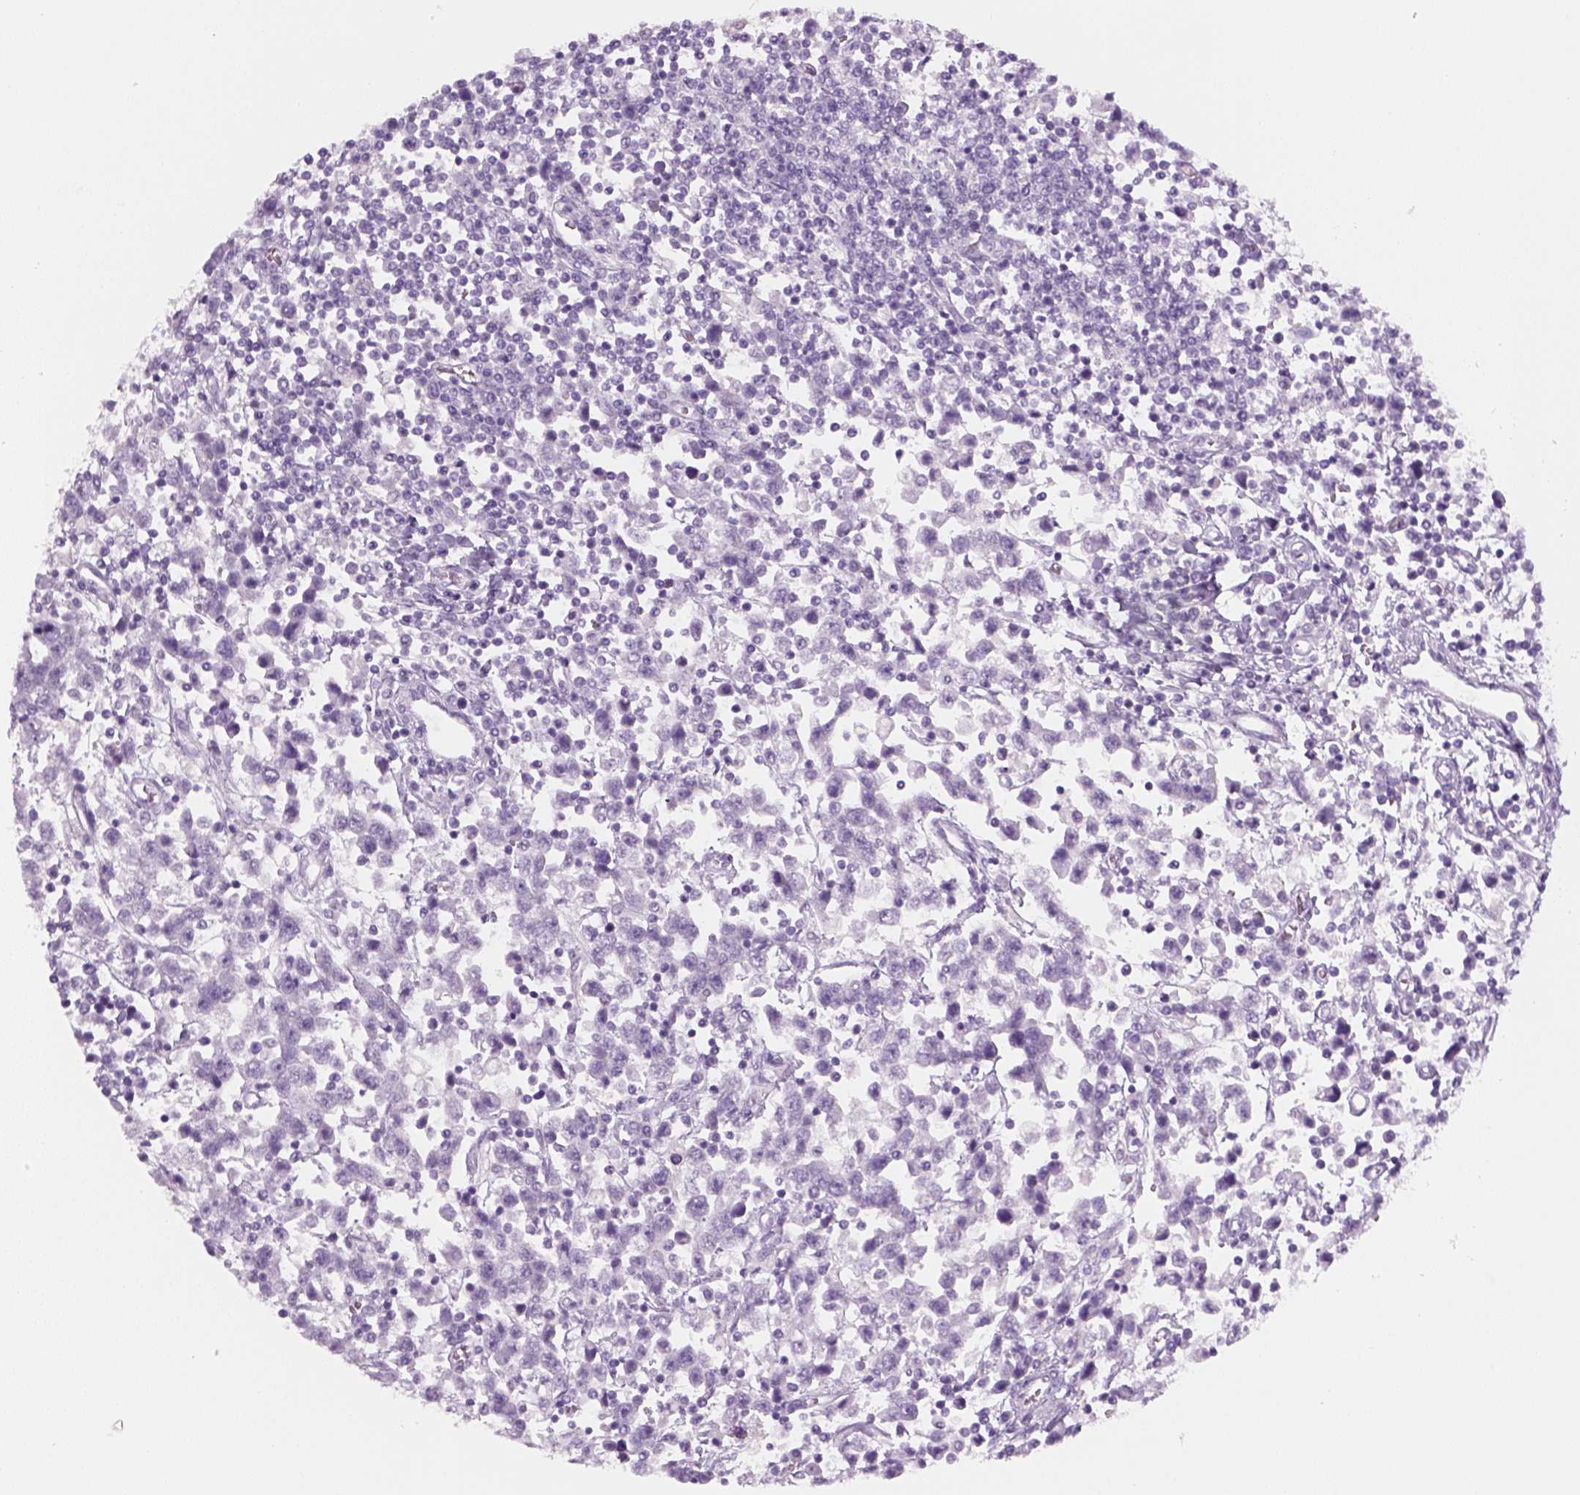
{"staining": {"intensity": "negative", "quantity": "none", "location": "none"}, "tissue": "testis cancer", "cell_type": "Tumor cells", "image_type": "cancer", "snomed": [{"axis": "morphology", "description": "Seminoma, NOS"}, {"axis": "topography", "description": "Testis"}], "caption": "Tumor cells show no significant expression in testis cancer (seminoma).", "gene": "KRTAP11-1", "patient": {"sex": "male", "age": 34}}